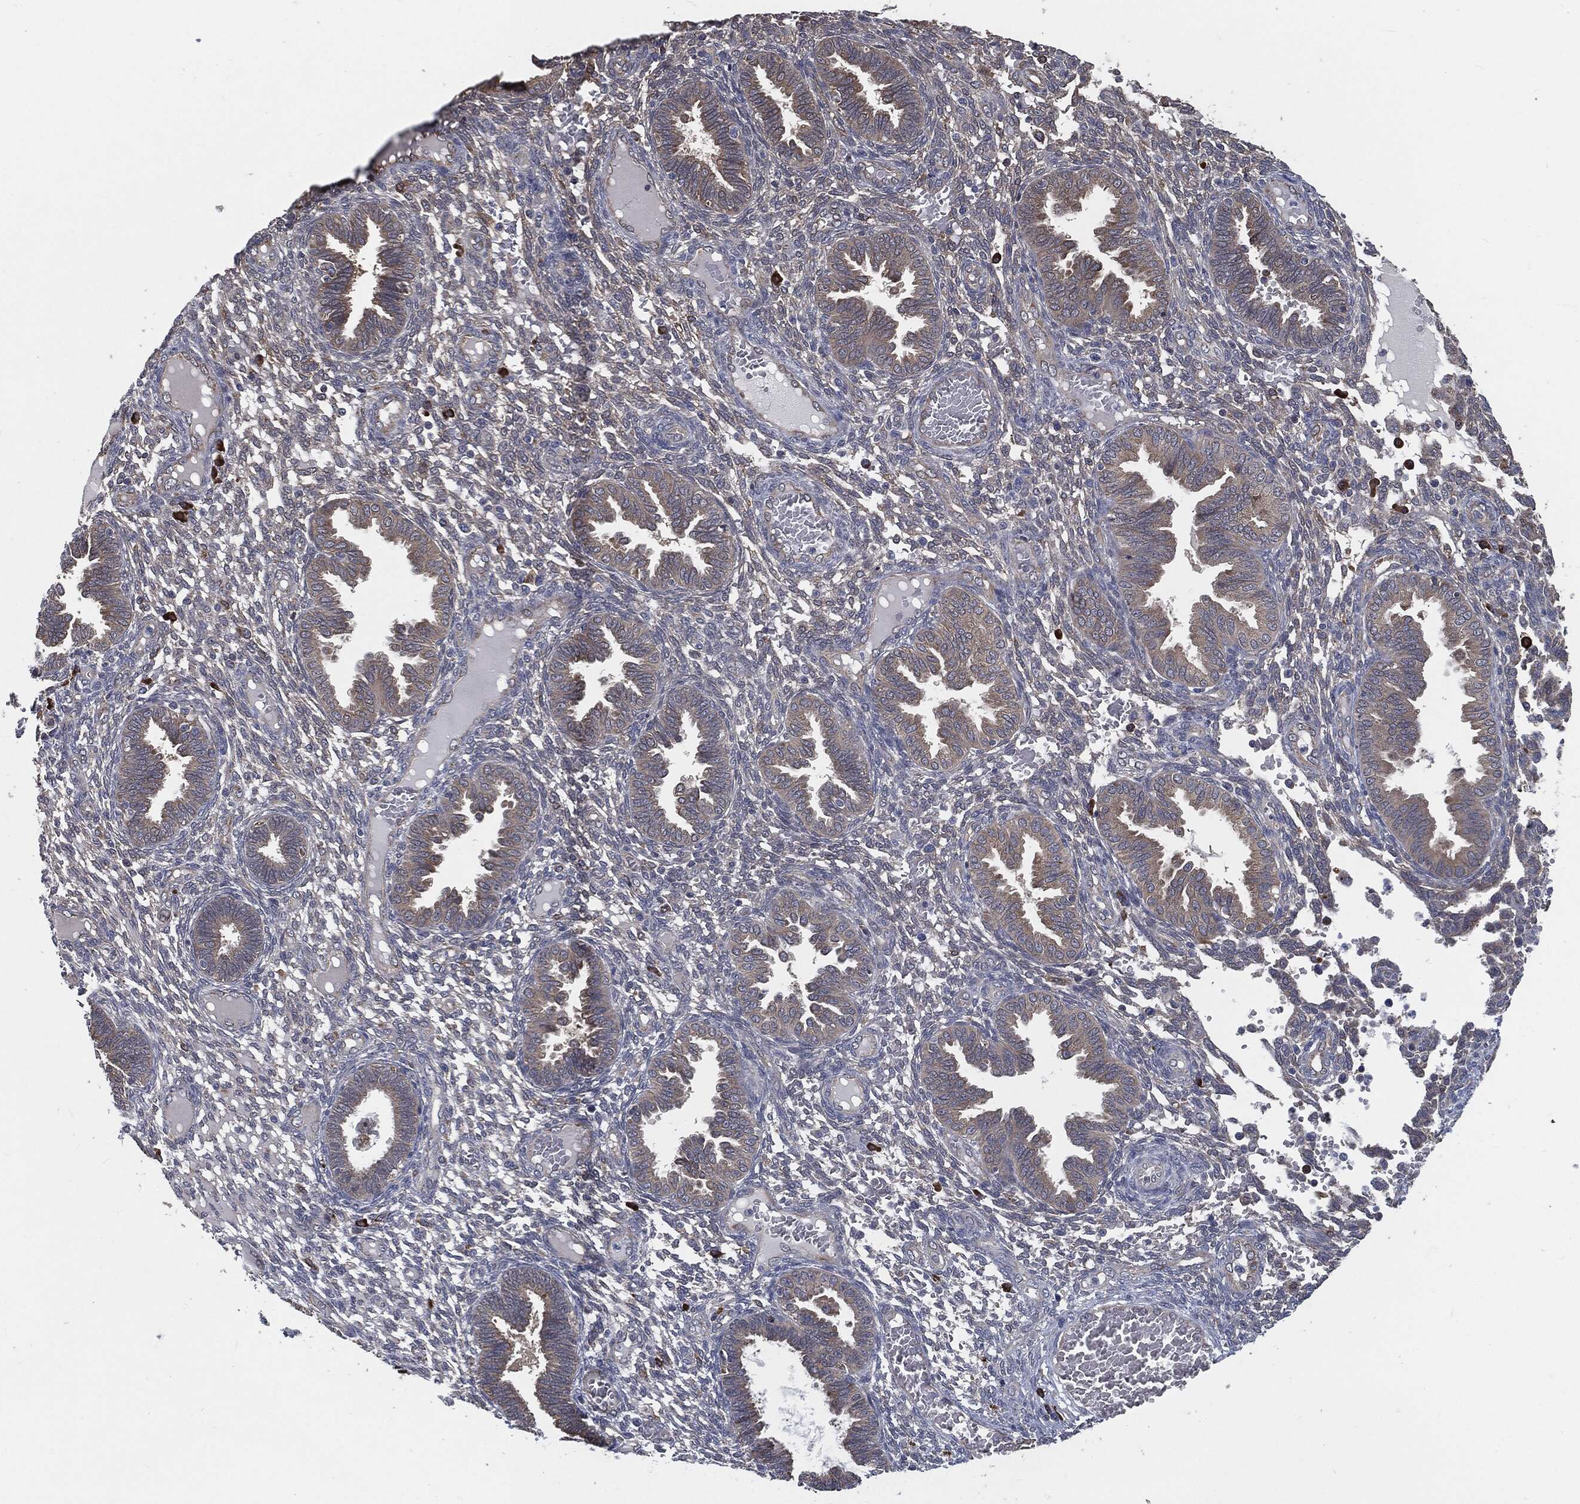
{"staining": {"intensity": "negative", "quantity": "none", "location": "none"}, "tissue": "endometrium", "cell_type": "Cells in endometrial stroma", "image_type": "normal", "snomed": [{"axis": "morphology", "description": "Normal tissue, NOS"}, {"axis": "topography", "description": "Endometrium"}], "caption": "Immunohistochemistry (IHC) image of normal human endometrium stained for a protein (brown), which demonstrates no positivity in cells in endometrial stroma.", "gene": "PRDX4", "patient": {"sex": "female", "age": 42}}